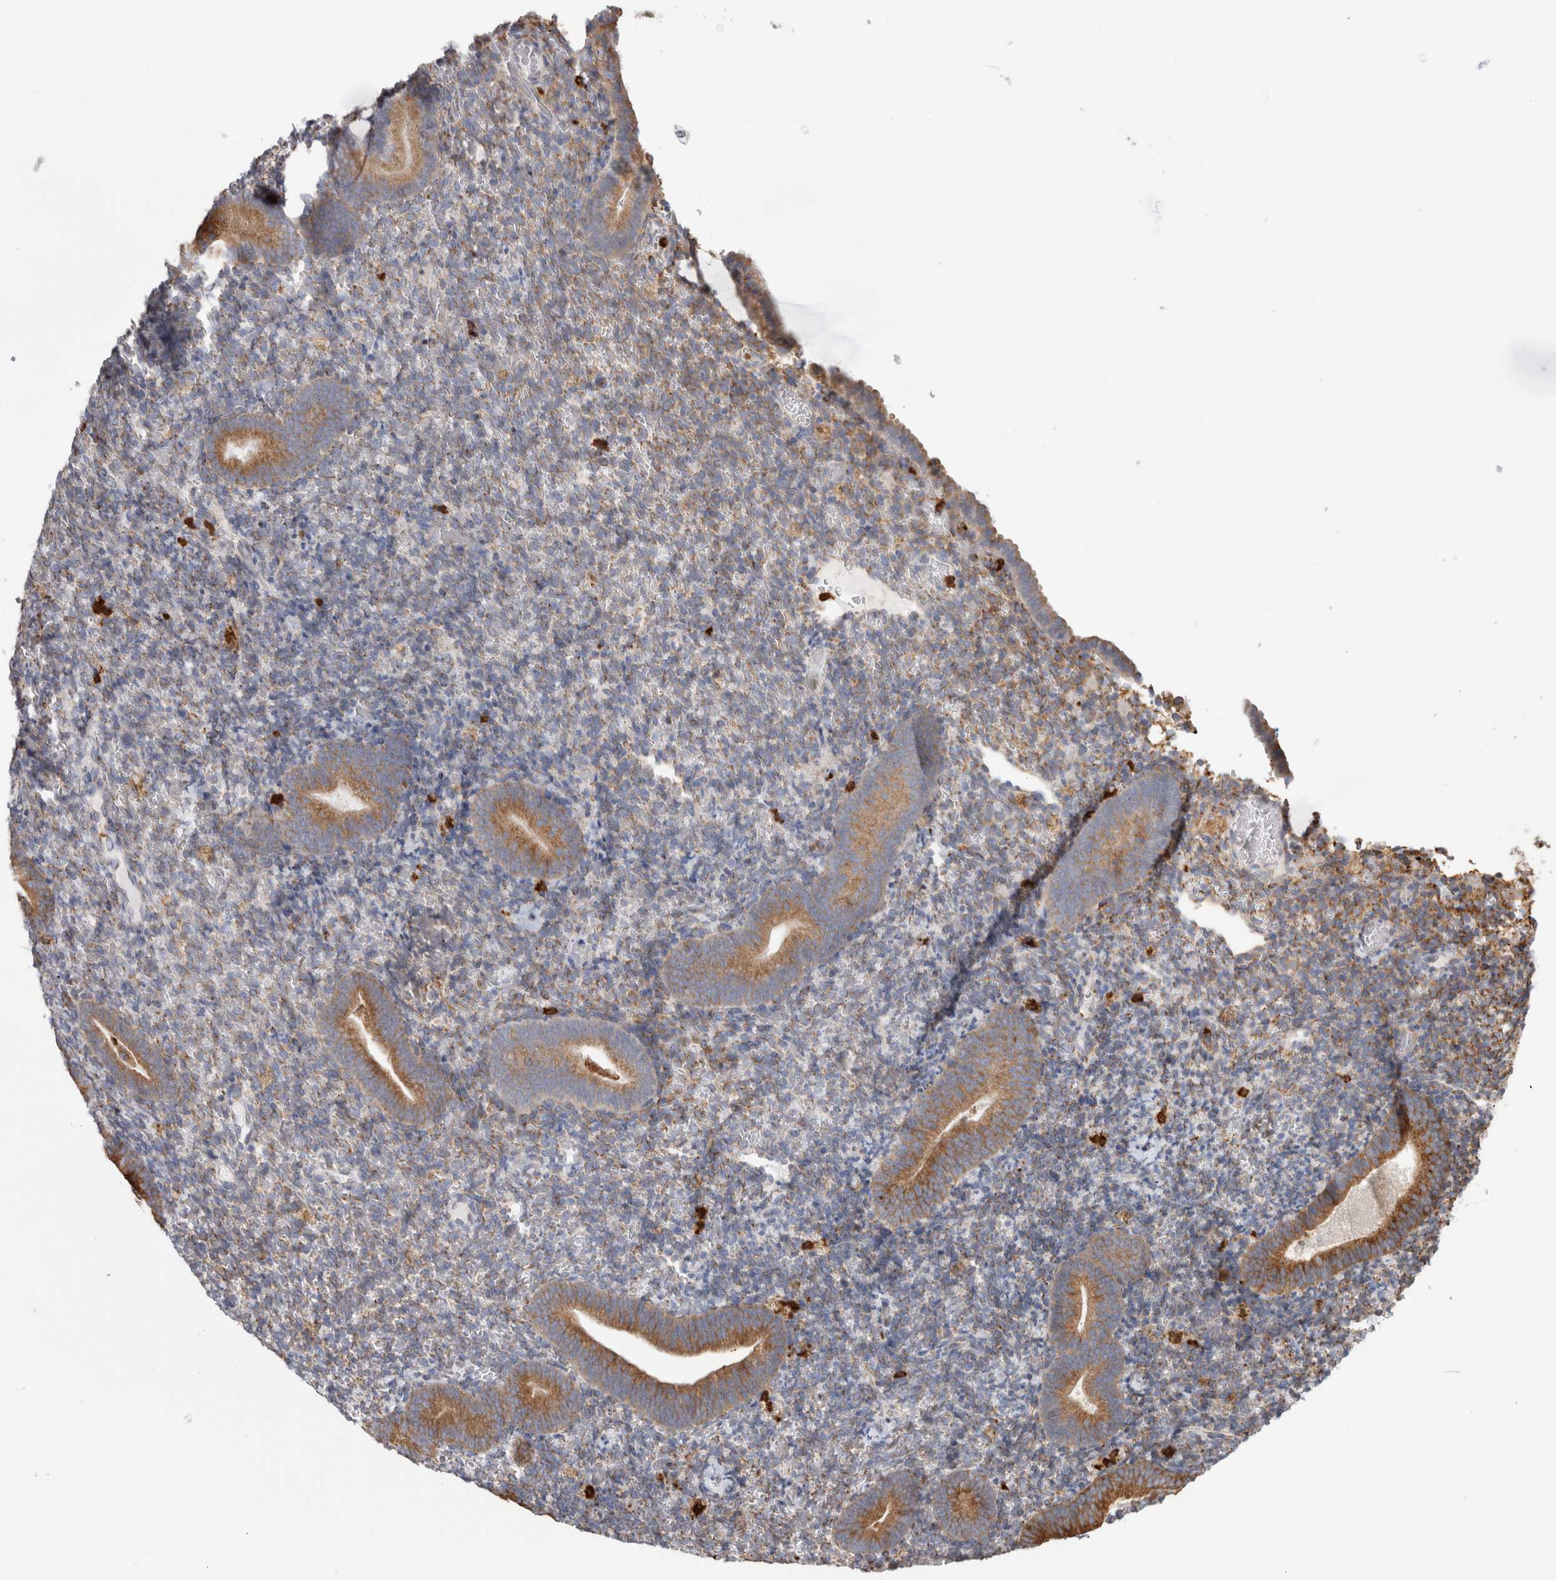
{"staining": {"intensity": "moderate", "quantity": "25%-75%", "location": "cytoplasmic/membranous"}, "tissue": "endometrium", "cell_type": "Cells in endometrial stroma", "image_type": "normal", "snomed": [{"axis": "morphology", "description": "Normal tissue, NOS"}, {"axis": "topography", "description": "Endometrium"}], "caption": "High-power microscopy captured an immunohistochemistry image of normal endometrium, revealing moderate cytoplasmic/membranous expression in about 25%-75% of cells in endometrial stroma. Immunohistochemistry stains the protein in brown and the nuclei are stained blue.", "gene": "P4HA1", "patient": {"sex": "female", "age": 51}}